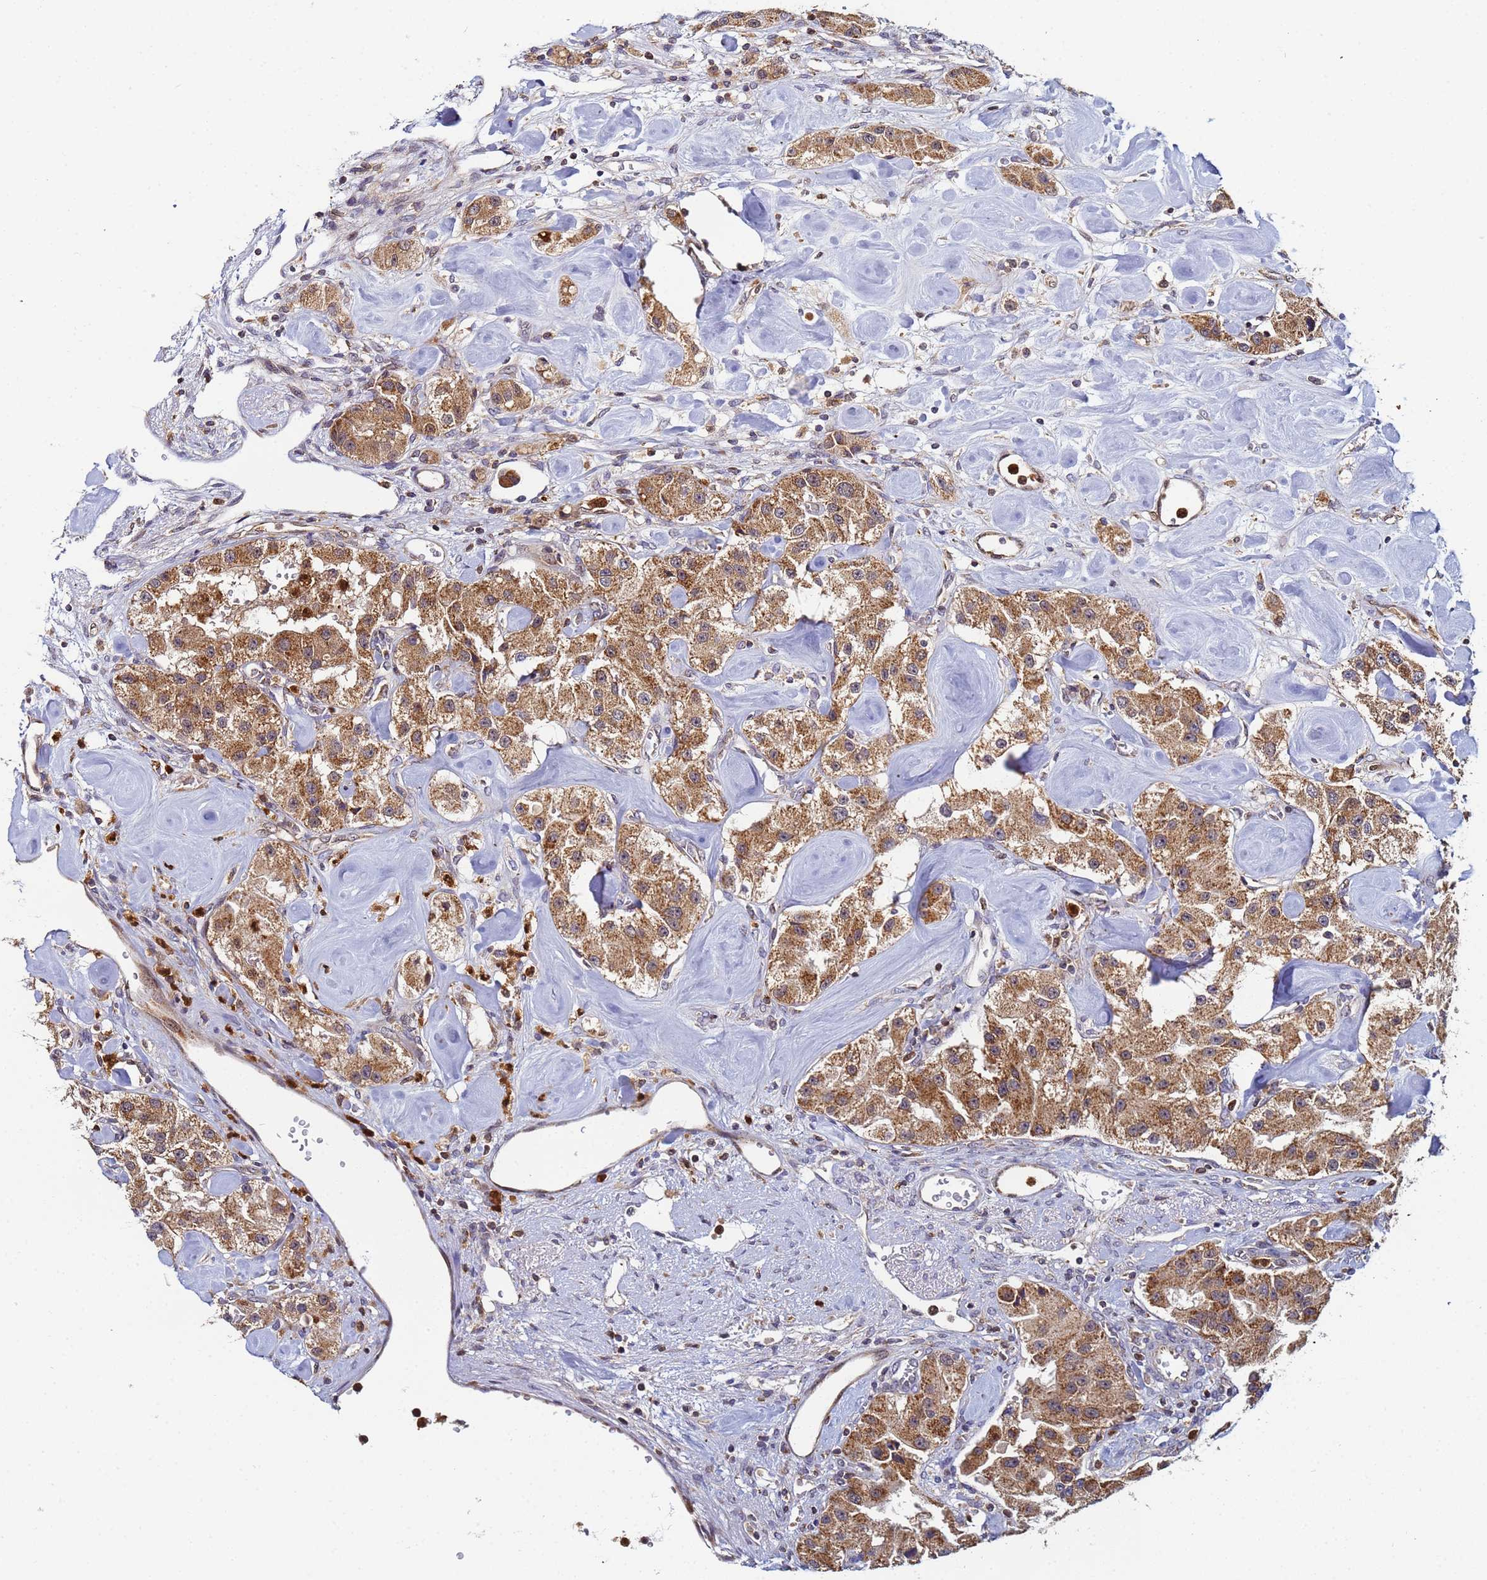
{"staining": {"intensity": "moderate", "quantity": ">75%", "location": "cytoplasmic/membranous"}, "tissue": "carcinoid", "cell_type": "Tumor cells", "image_type": "cancer", "snomed": [{"axis": "morphology", "description": "Carcinoid, malignant, NOS"}, {"axis": "topography", "description": "Pancreas"}], "caption": "A brown stain shows moderate cytoplasmic/membranous staining of a protein in malignant carcinoid tumor cells.", "gene": "CCDC127", "patient": {"sex": "male", "age": 41}}